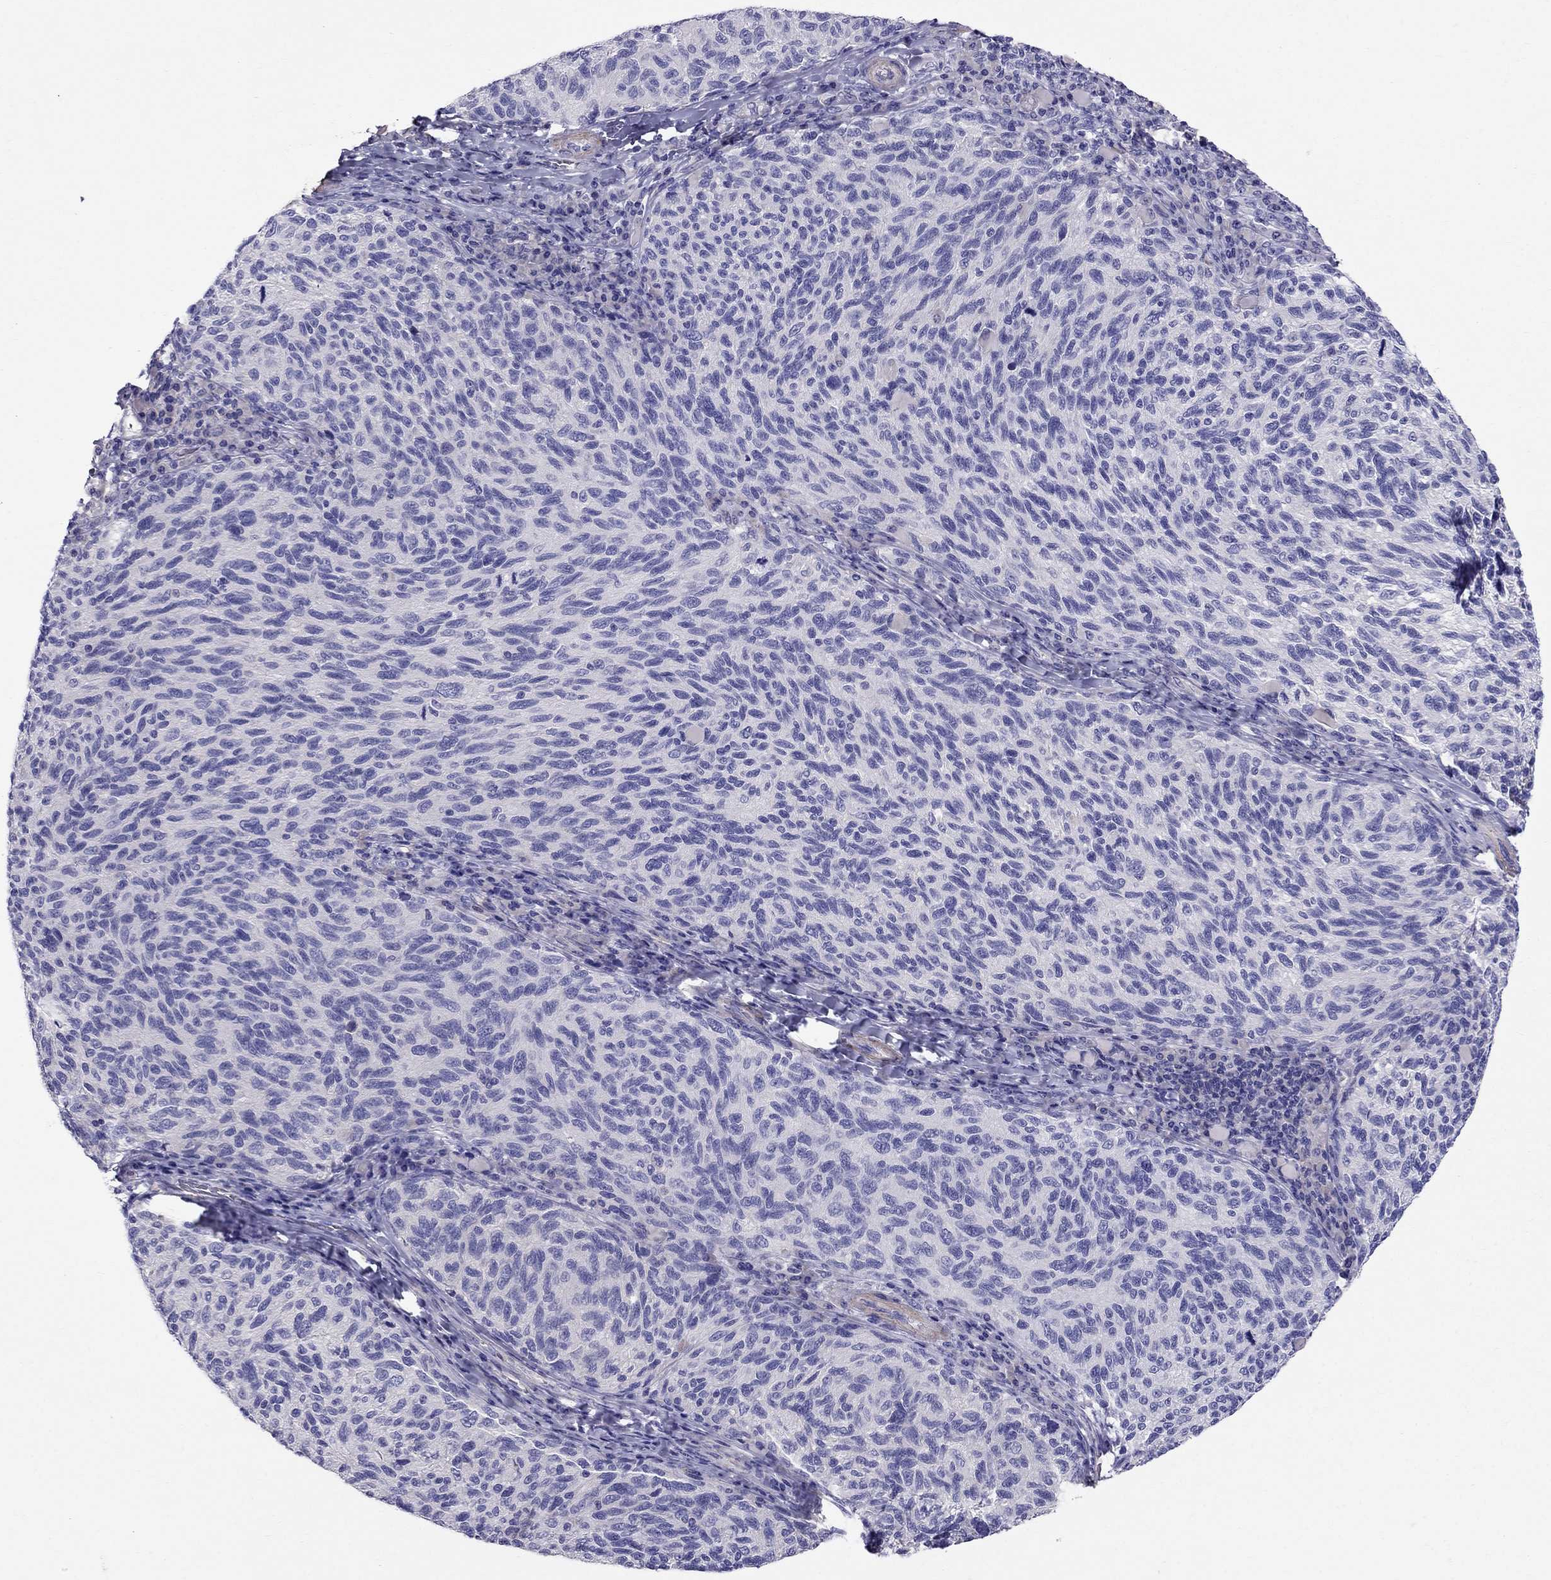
{"staining": {"intensity": "negative", "quantity": "none", "location": "none"}, "tissue": "melanoma", "cell_type": "Tumor cells", "image_type": "cancer", "snomed": [{"axis": "morphology", "description": "Malignant melanoma, NOS"}, {"axis": "topography", "description": "Skin"}], "caption": "An IHC micrograph of melanoma is shown. There is no staining in tumor cells of melanoma. The staining was performed using DAB to visualize the protein expression in brown, while the nuclei were stained in blue with hematoxylin (Magnification: 20x).", "gene": "GPR50", "patient": {"sex": "female", "age": 73}}